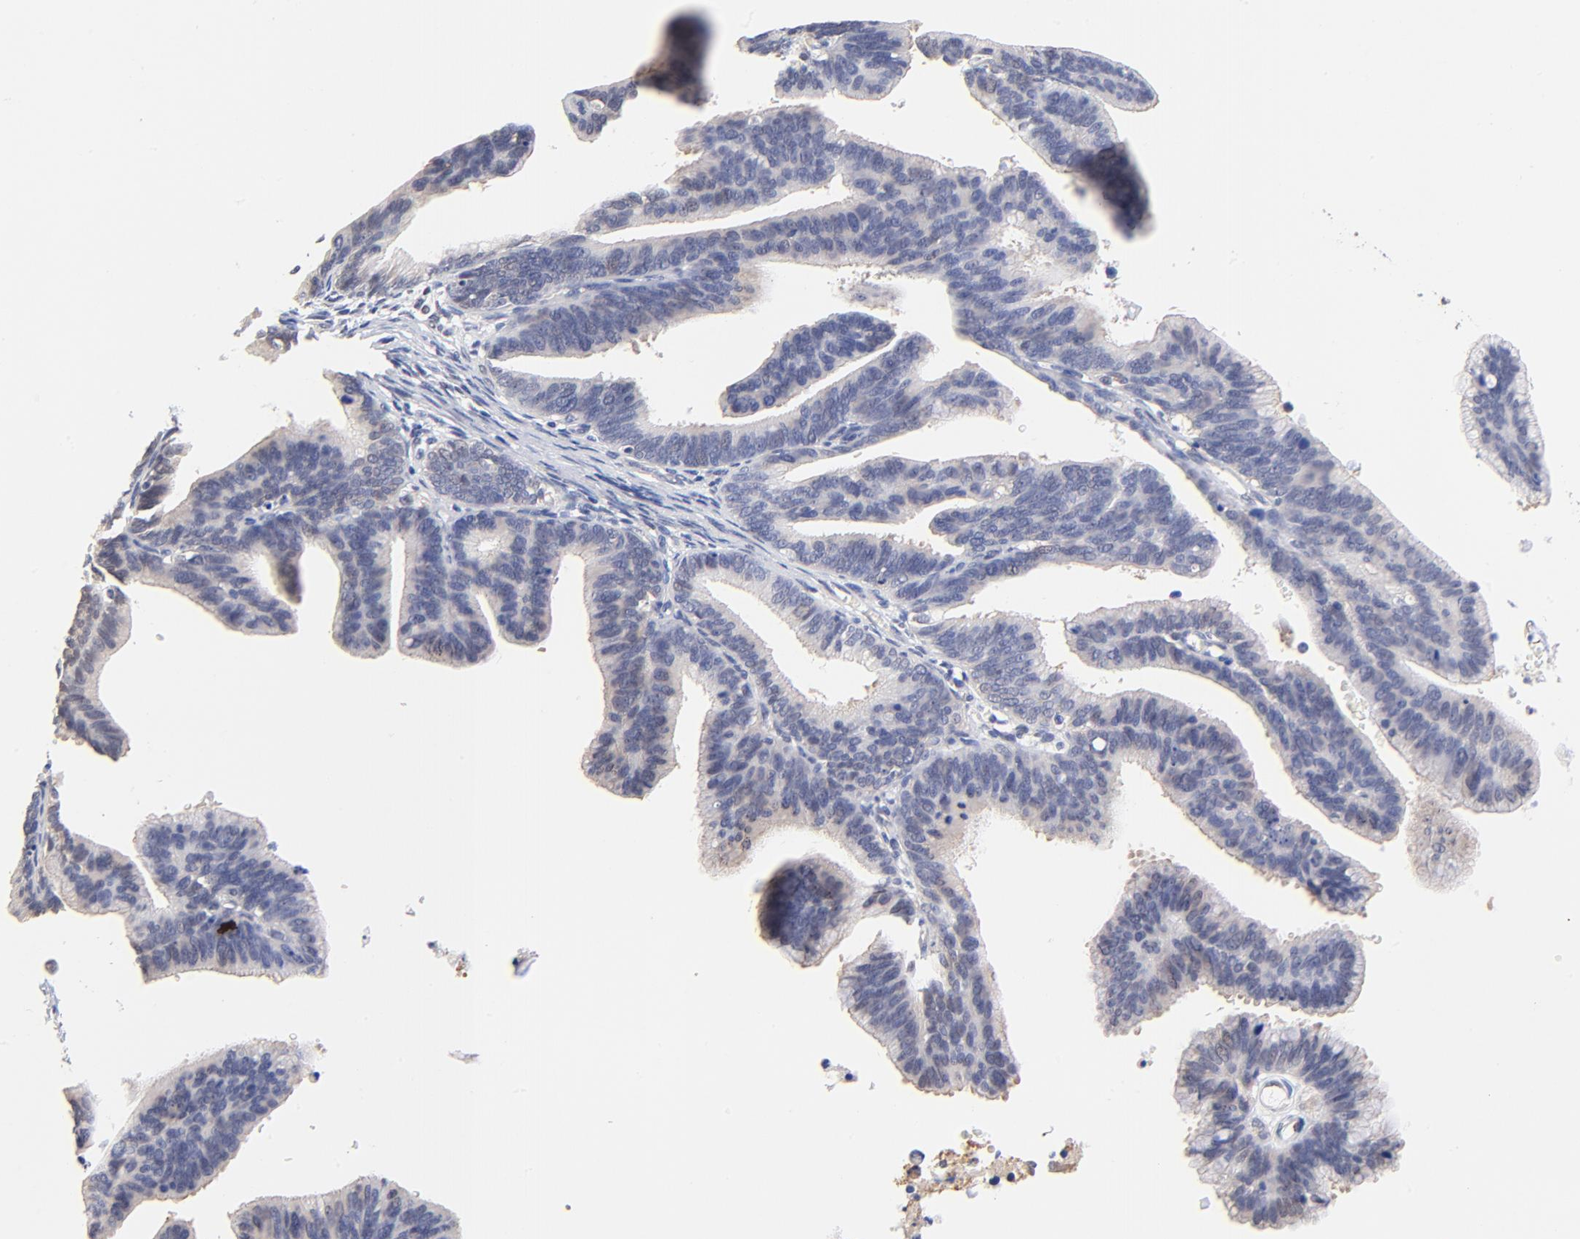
{"staining": {"intensity": "negative", "quantity": "none", "location": "none"}, "tissue": "cervical cancer", "cell_type": "Tumor cells", "image_type": "cancer", "snomed": [{"axis": "morphology", "description": "Adenocarcinoma, NOS"}, {"axis": "topography", "description": "Cervix"}], "caption": "Photomicrograph shows no protein expression in tumor cells of adenocarcinoma (cervical) tissue. (IHC, brightfield microscopy, high magnification).", "gene": "TXNL1", "patient": {"sex": "female", "age": 47}}